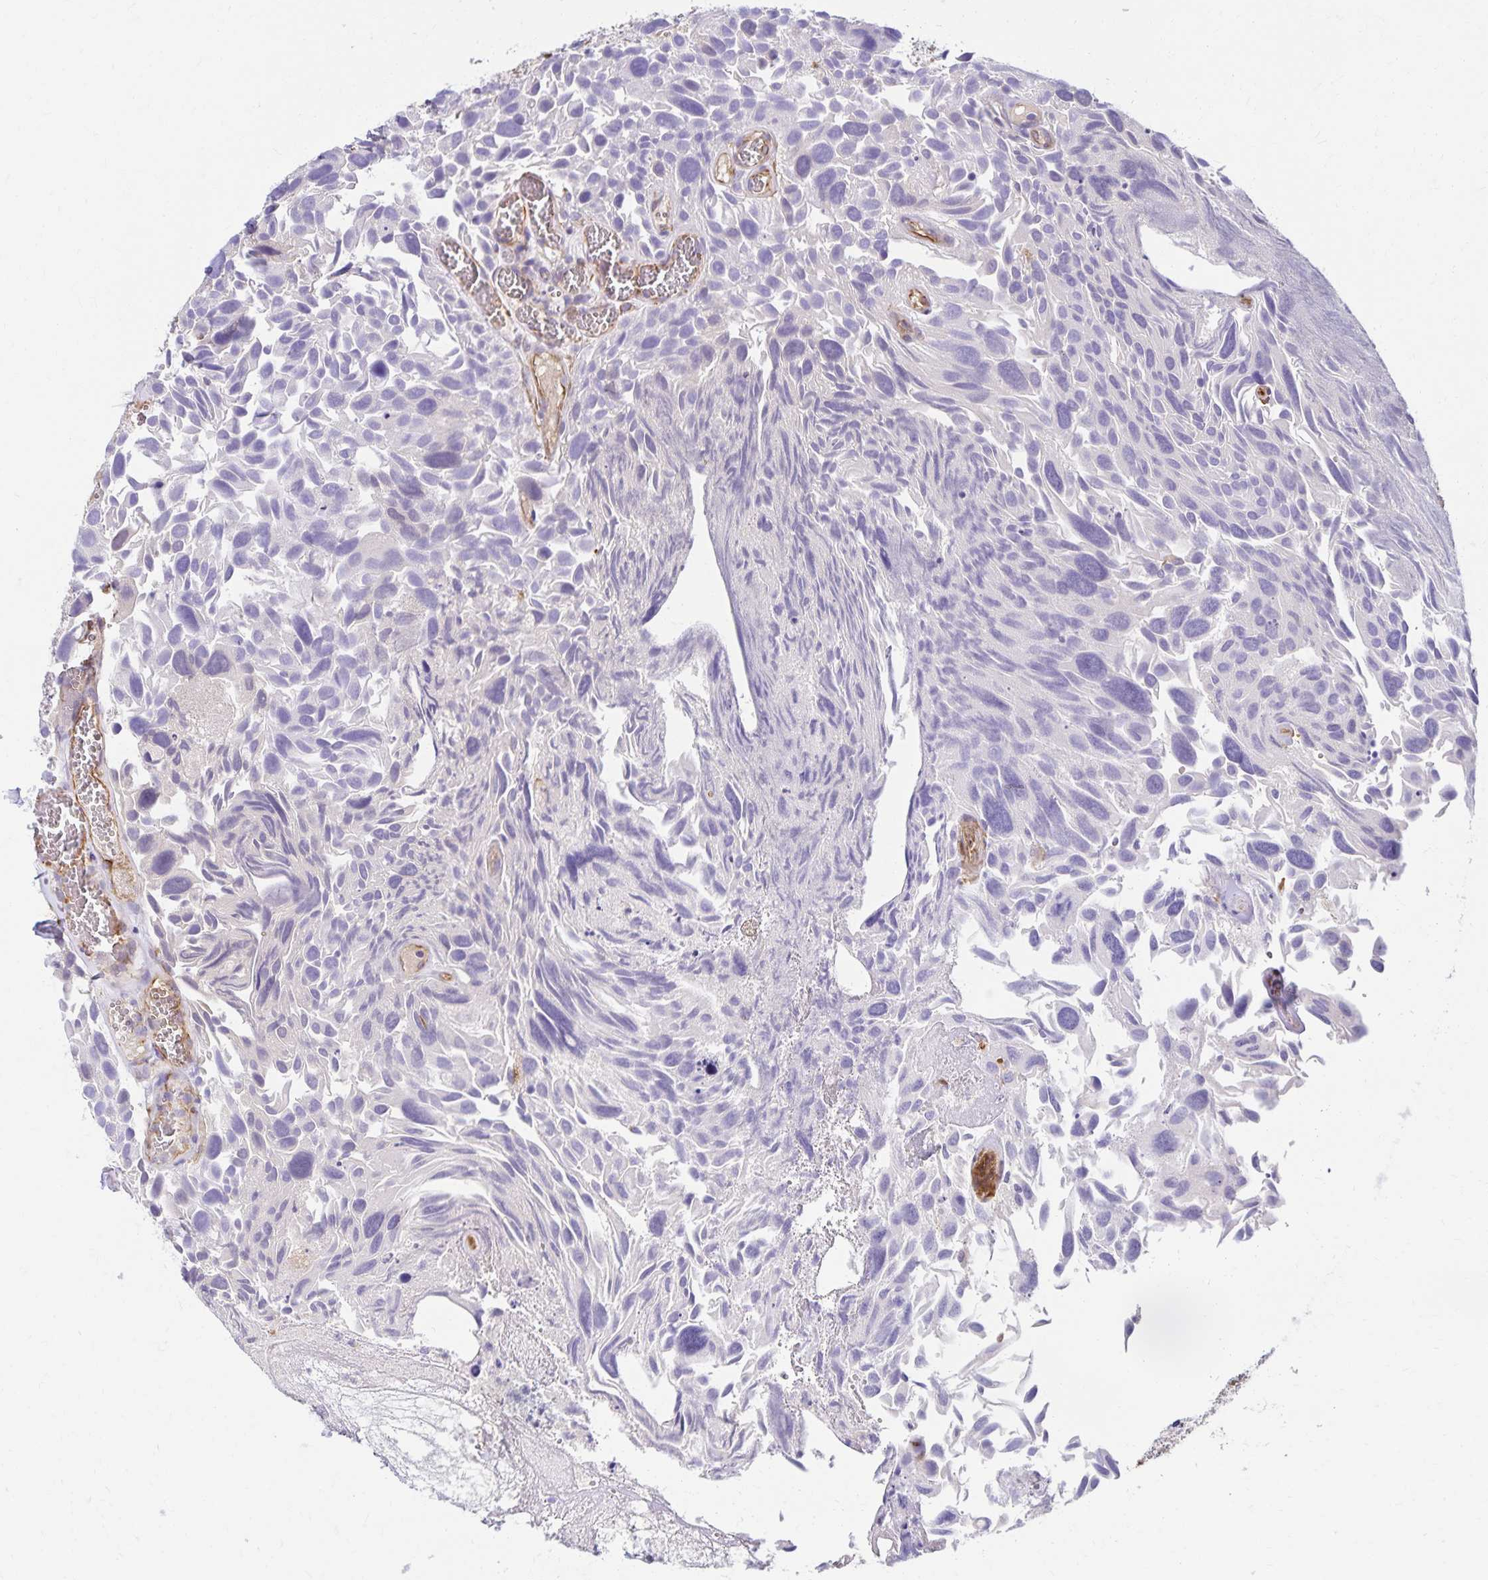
{"staining": {"intensity": "negative", "quantity": "none", "location": "none"}, "tissue": "urothelial cancer", "cell_type": "Tumor cells", "image_type": "cancer", "snomed": [{"axis": "morphology", "description": "Urothelial carcinoma, Low grade"}, {"axis": "topography", "description": "Urinary bladder"}], "caption": "The photomicrograph demonstrates no staining of tumor cells in urothelial cancer.", "gene": "TRPV6", "patient": {"sex": "female", "age": 69}}